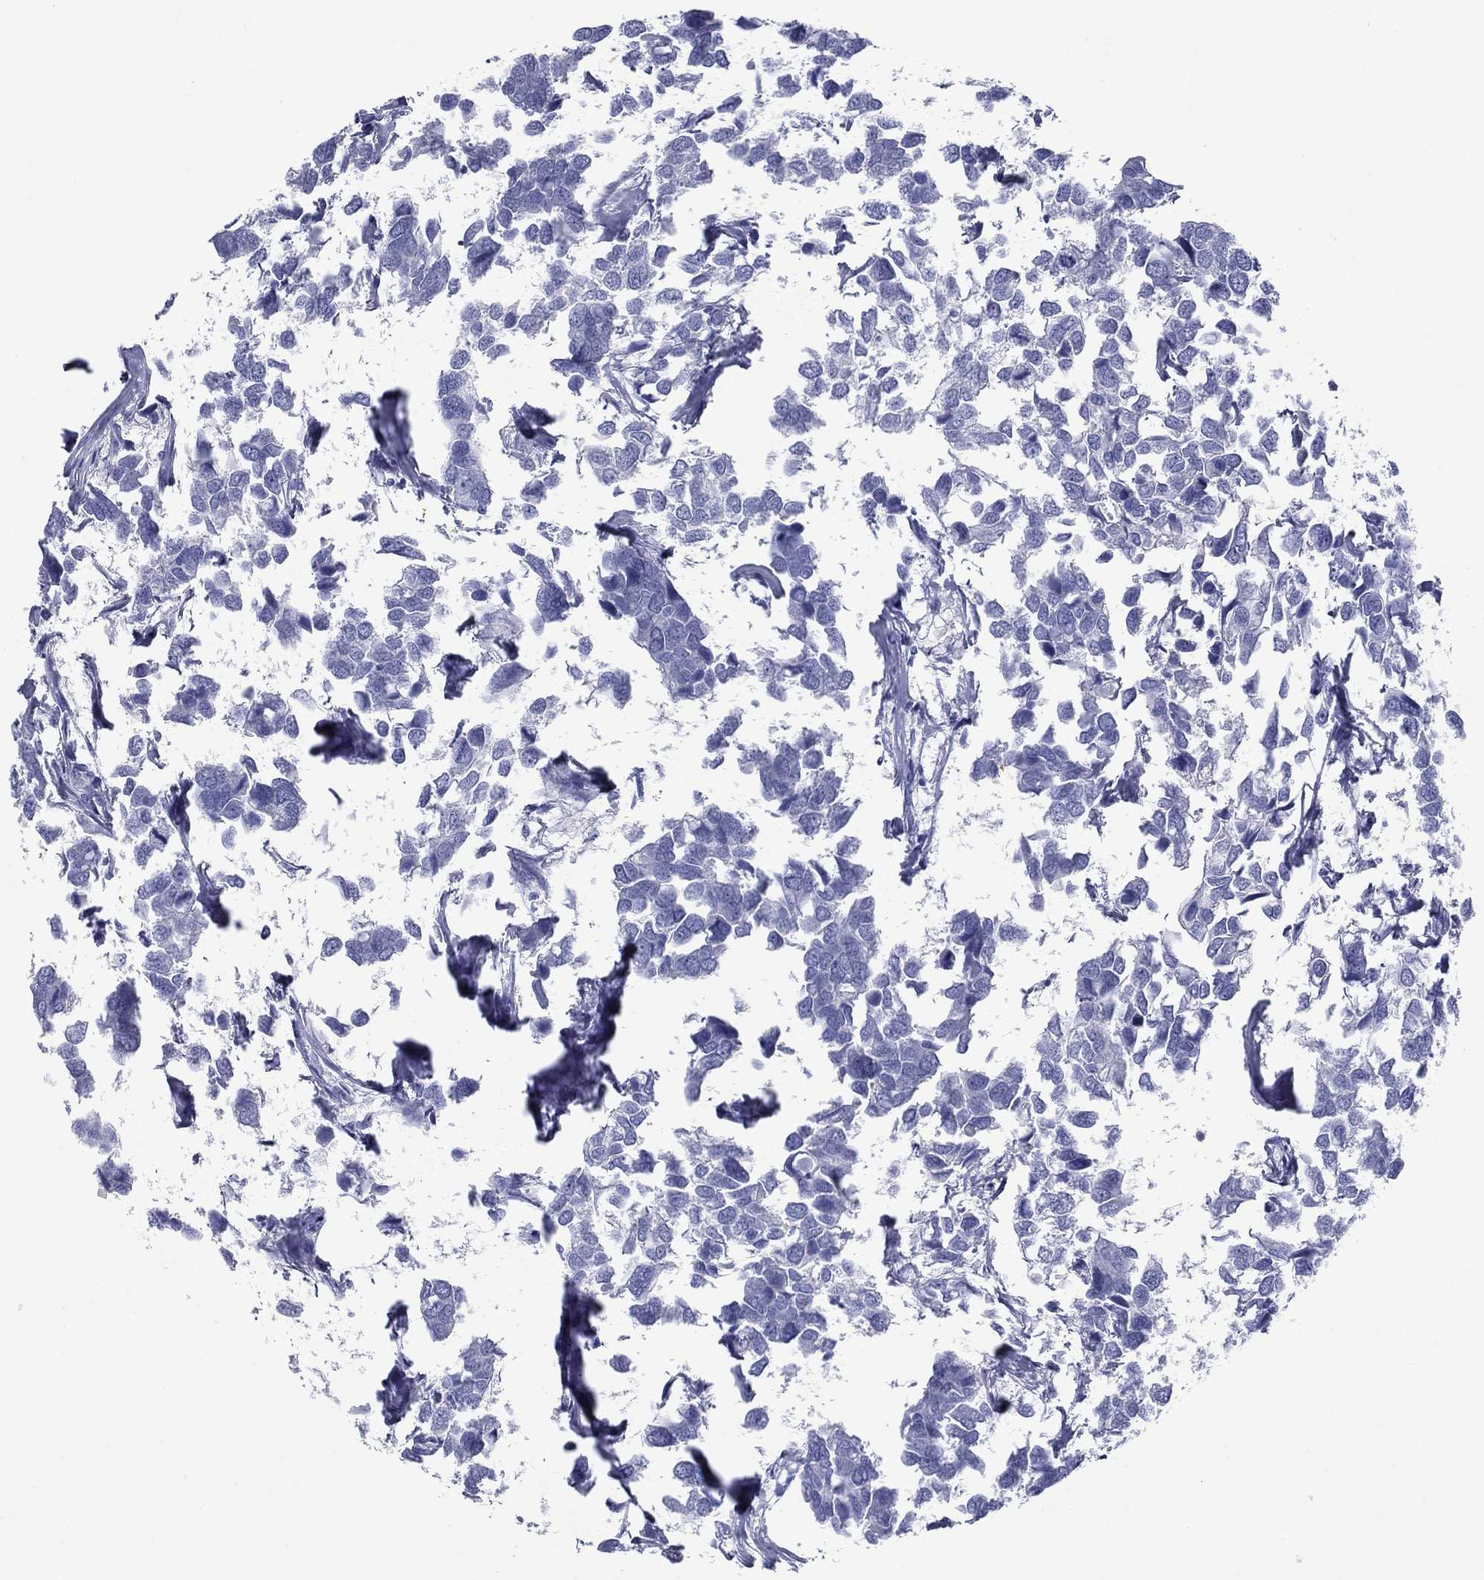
{"staining": {"intensity": "negative", "quantity": "none", "location": "none"}, "tissue": "breast cancer", "cell_type": "Tumor cells", "image_type": "cancer", "snomed": [{"axis": "morphology", "description": "Duct carcinoma"}, {"axis": "topography", "description": "Breast"}], "caption": "The IHC histopathology image has no significant positivity in tumor cells of breast cancer (invasive ductal carcinoma) tissue.", "gene": "ATP4A", "patient": {"sex": "female", "age": 83}}